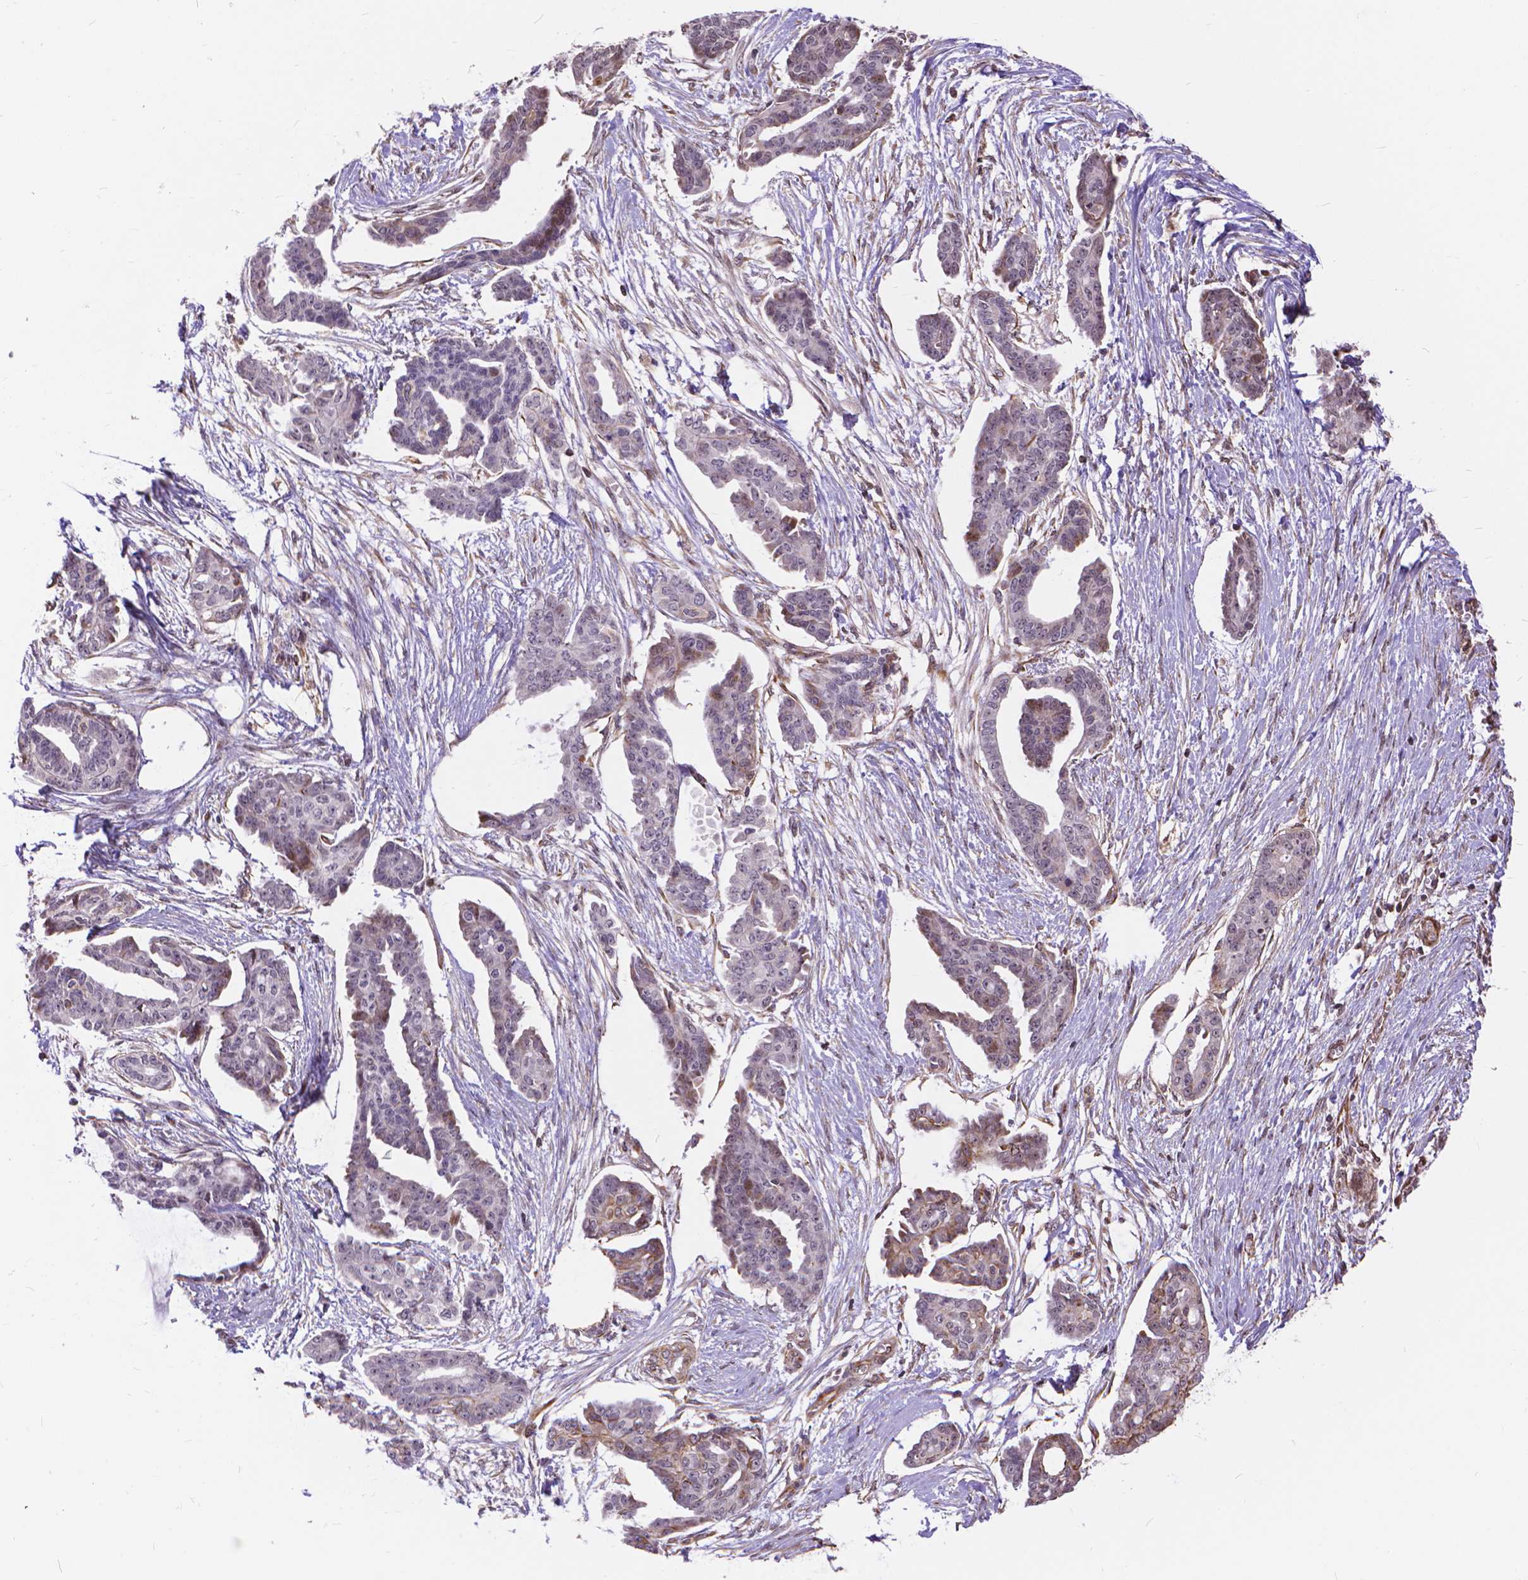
{"staining": {"intensity": "negative", "quantity": "none", "location": "none"}, "tissue": "ovarian cancer", "cell_type": "Tumor cells", "image_type": "cancer", "snomed": [{"axis": "morphology", "description": "Cystadenocarcinoma, serous, NOS"}, {"axis": "topography", "description": "Ovary"}], "caption": "Serous cystadenocarcinoma (ovarian) was stained to show a protein in brown. There is no significant staining in tumor cells.", "gene": "TMEM135", "patient": {"sex": "female", "age": 71}}